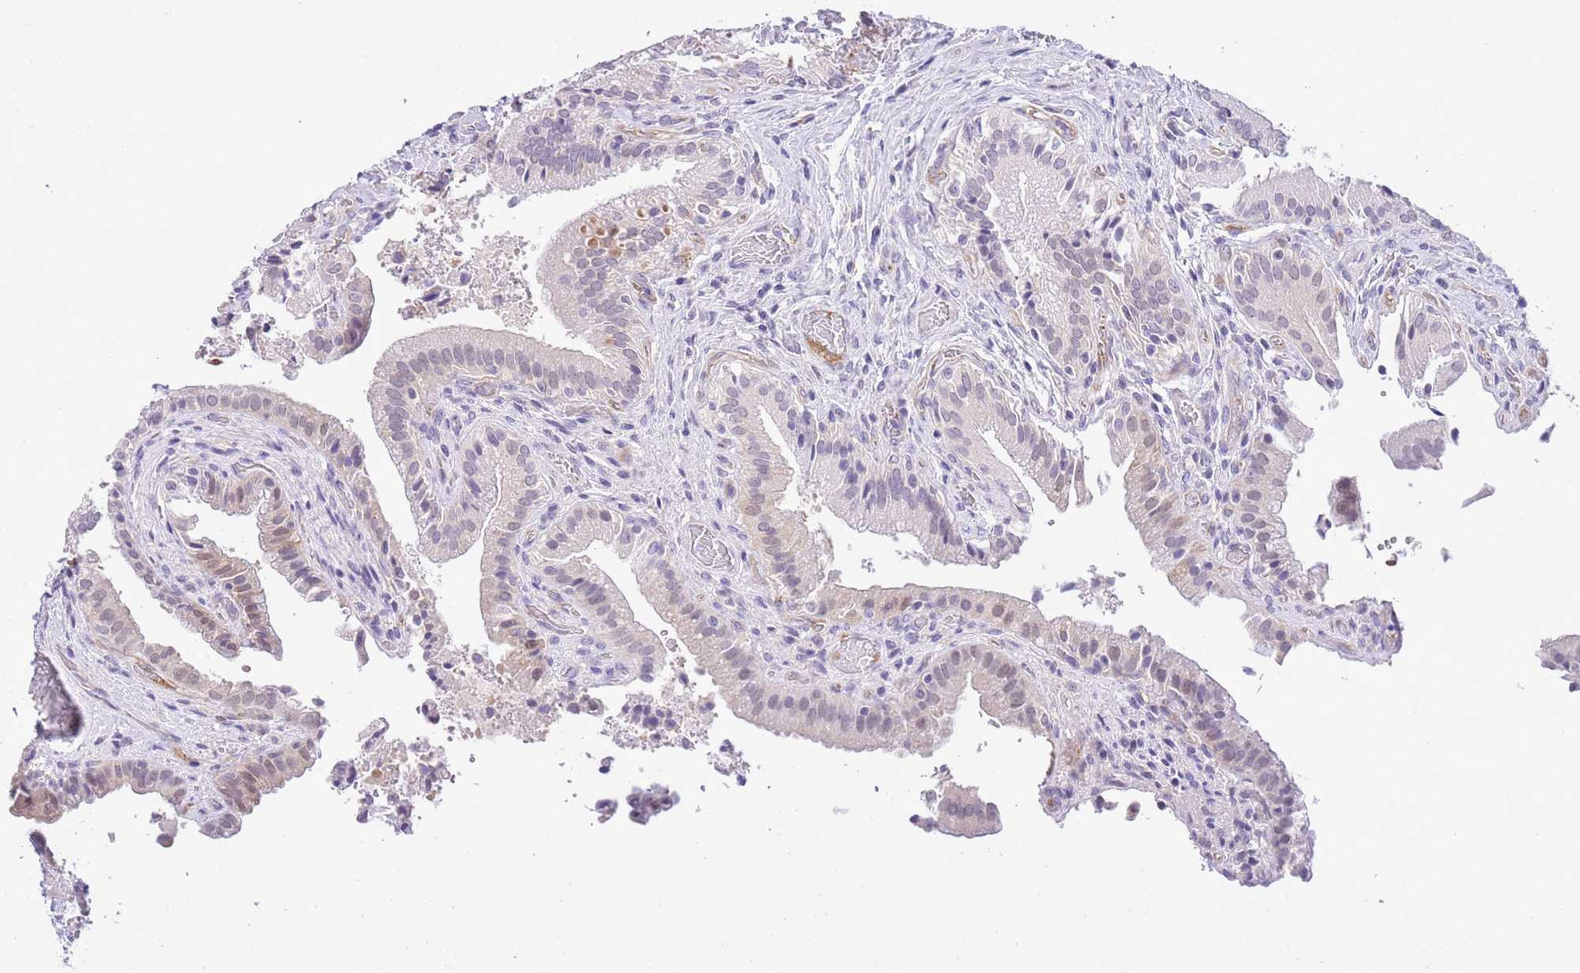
{"staining": {"intensity": "moderate", "quantity": "25%-75%", "location": "cytoplasmic/membranous,nuclear"}, "tissue": "gallbladder", "cell_type": "Glandular cells", "image_type": "normal", "snomed": [{"axis": "morphology", "description": "Normal tissue, NOS"}, {"axis": "topography", "description": "Gallbladder"}], "caption": "IHC micrograph of benign gallbladder stained for a protein (brown), which demonstrates medium levels of moderate cytoplasmic/membranous,nuclear expression in approximately 25%-75% of glandular cells.", "gene": "MIDN", "patient": {"sex": "male", "age": 24}}